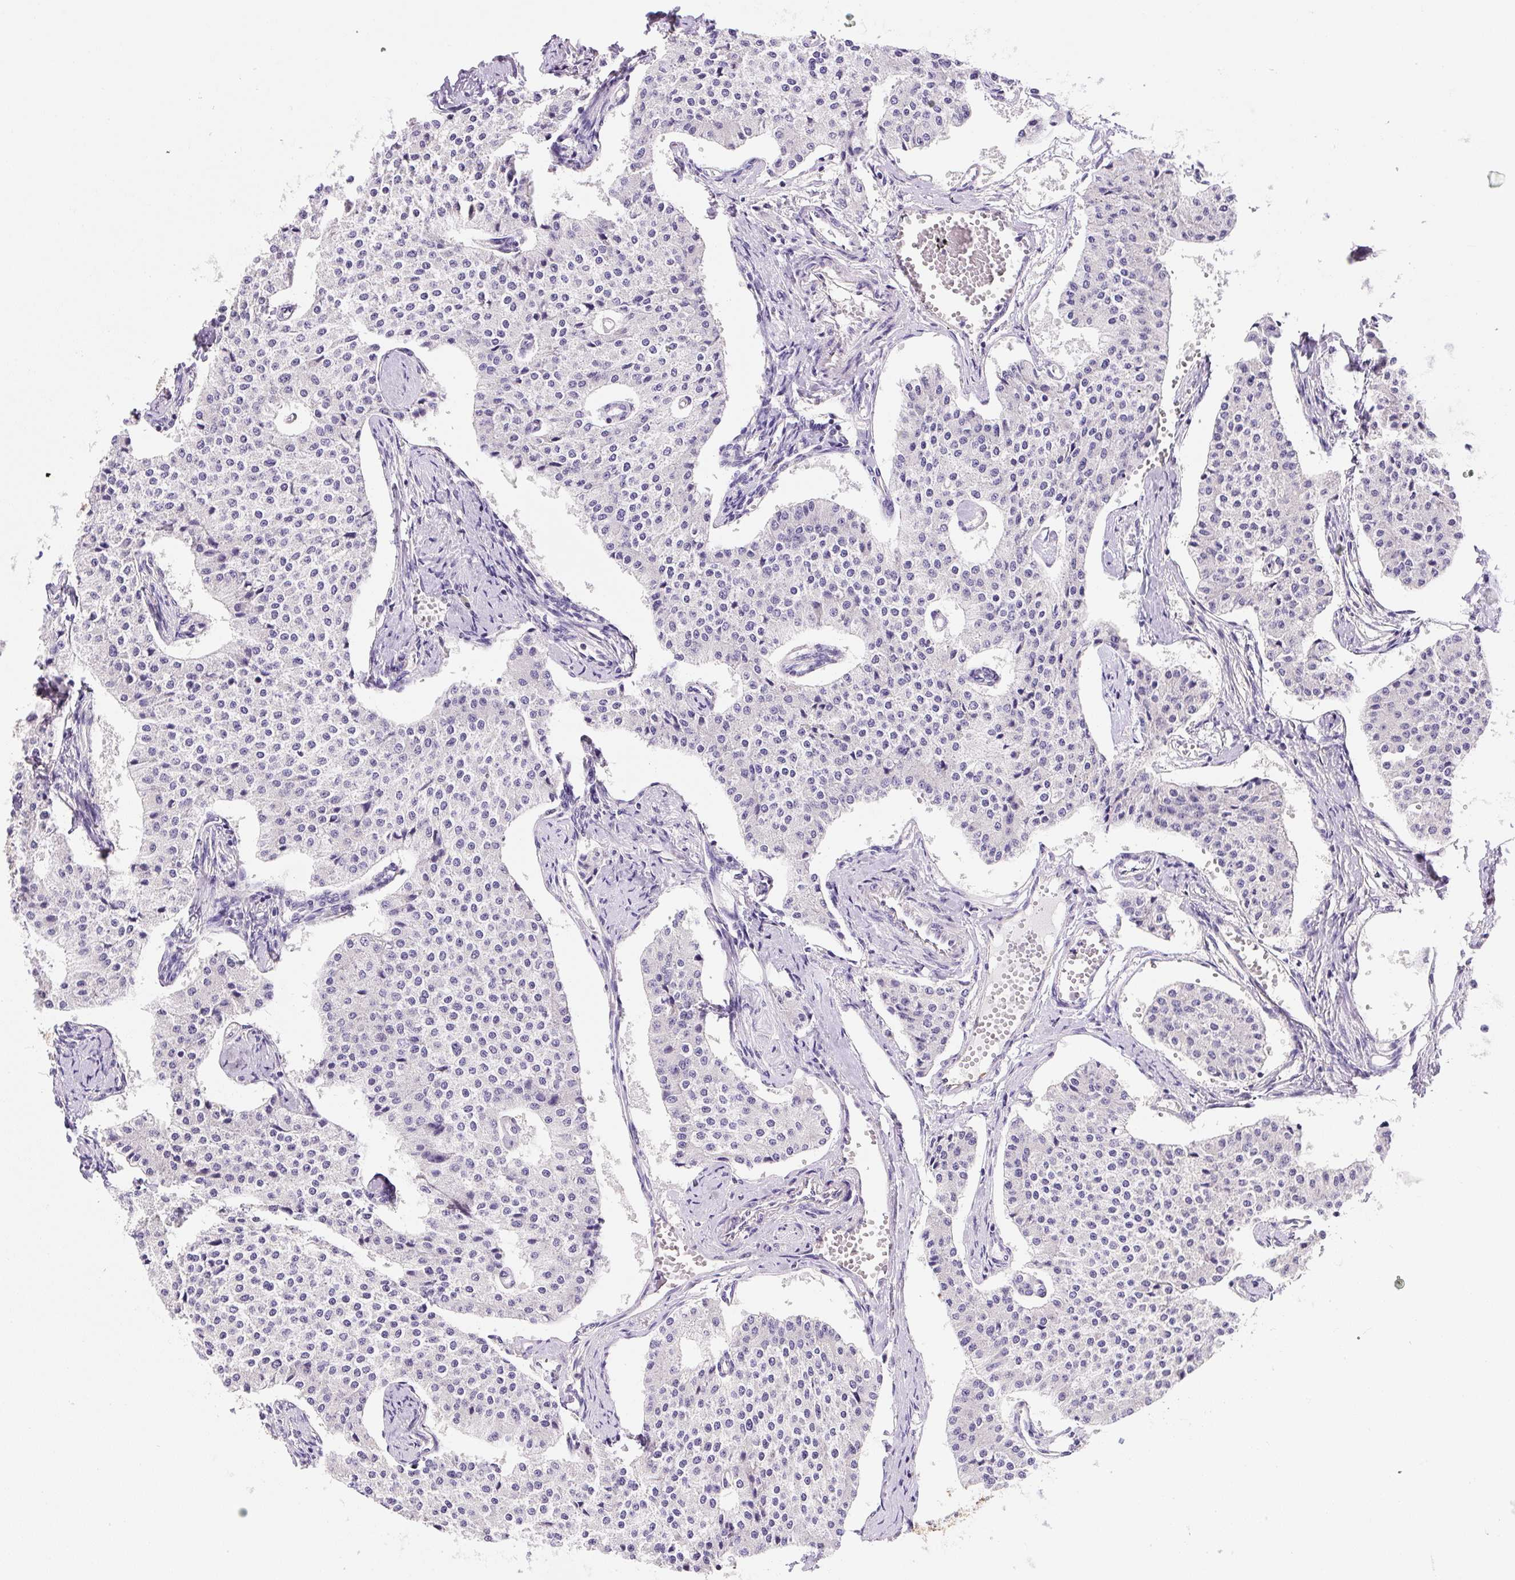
{"staining": {"intensity": "negative", "quantity": "none", "location": "none"}, "tissue": "carcinoid", "cell_type": "Tumor cells", "image_type": "cancer", "snomed": [{"axis": "morphology", "description": "Carcinoid, malignant, NOS"}, {"axis": "topography", "description": "Colon"}], "caption": "High power microscopy micrograph of an immunohistochemistry photomicrograph of carcinoid, revealing no significant staining in tumor cells.", "gene": "PLA2G4A", "patient": {"sex": "female", "age": 52}}